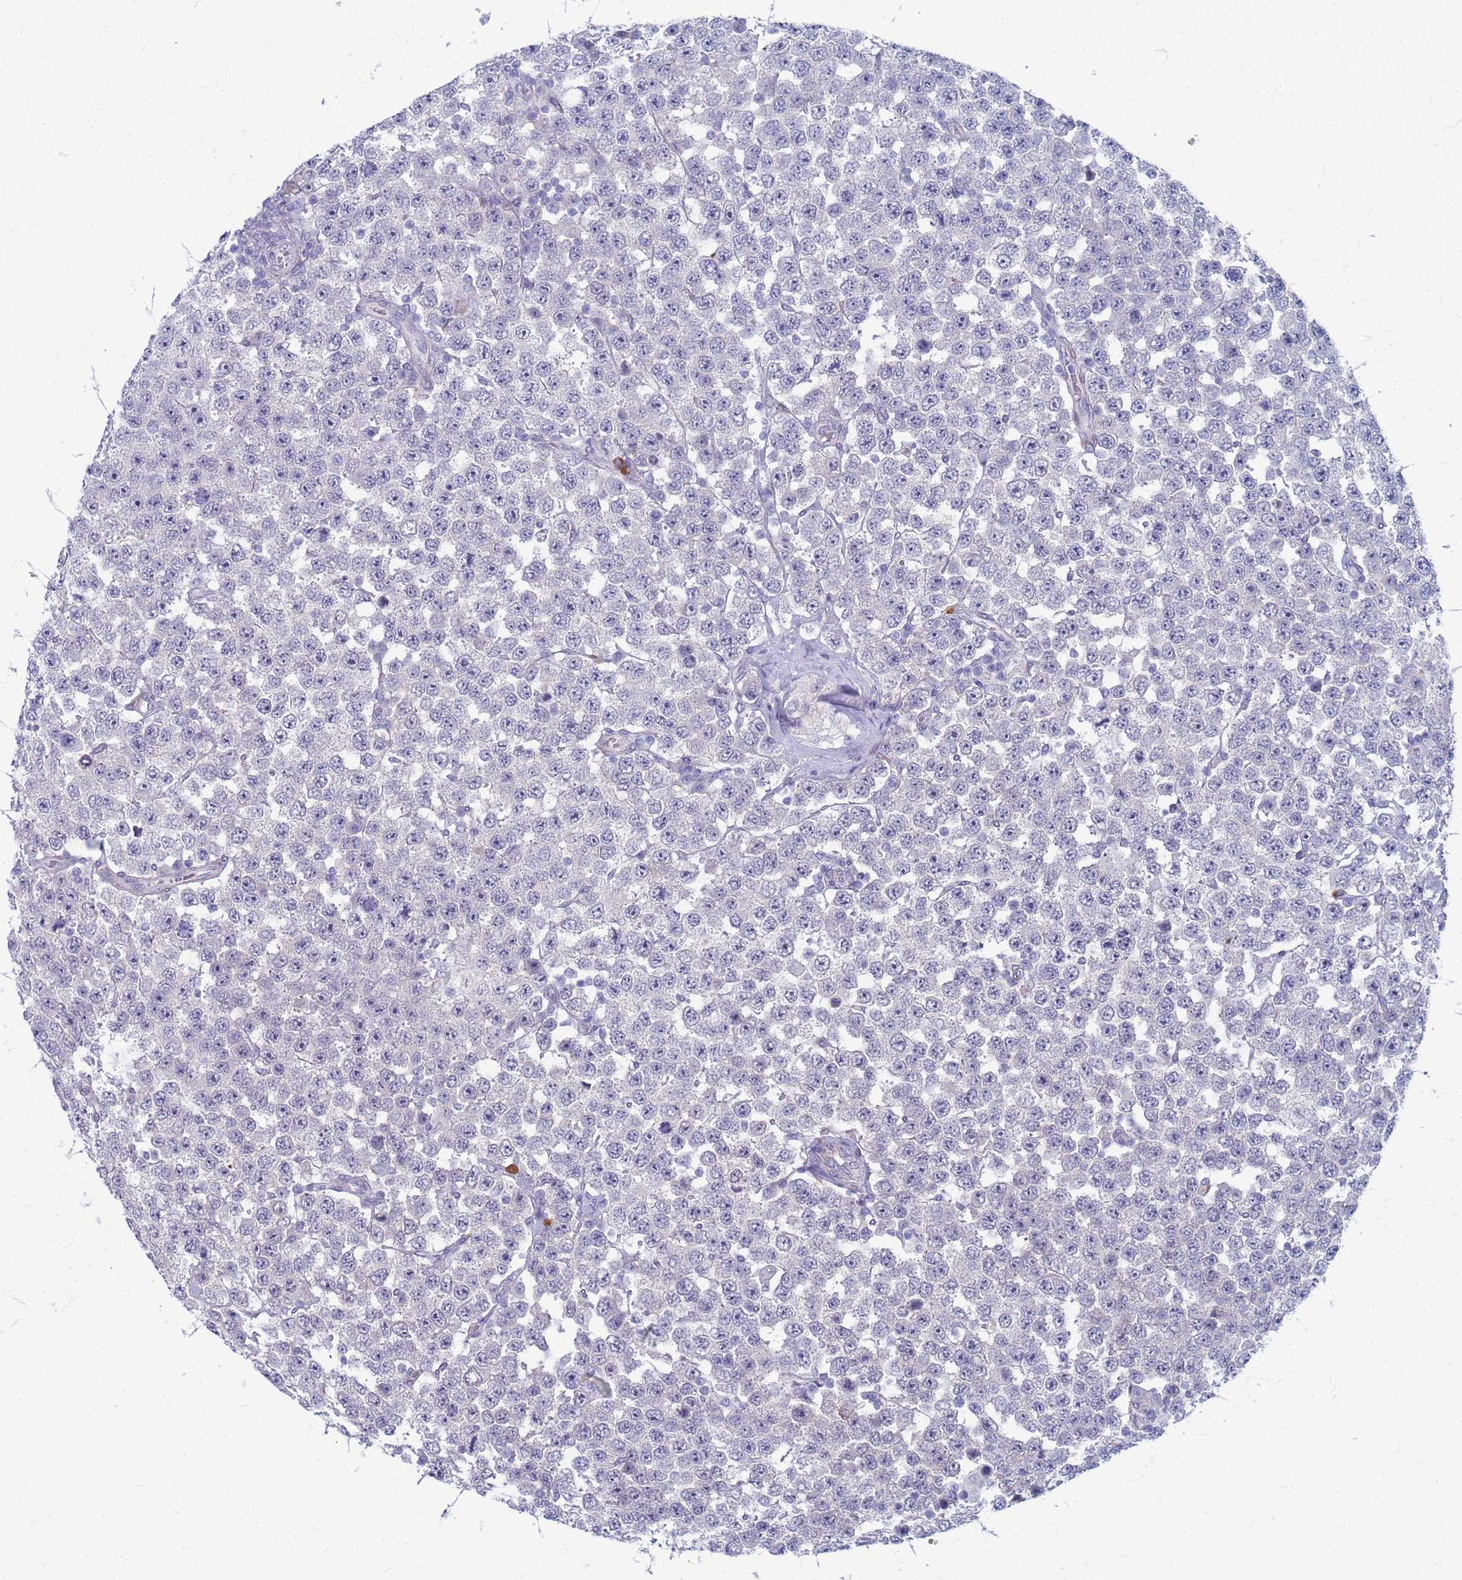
{"staining": {"intensity": "negative", "quantity": "none", "location": "none"}, "tissue": "testis cancer", "cell_type": "Tumor cells", "image_type": "cancer", "snomed": [{"axis": "morphology", "description": "Seminoma, NOS"}, {"axis": "topography", "description": "Testis"}], "caption": "Photomicrograph shows no protein positivity in tumor cells of testis cancer tissue.", "gene": "CLCA2", "patient": {"sex": "male", "age": 28}}